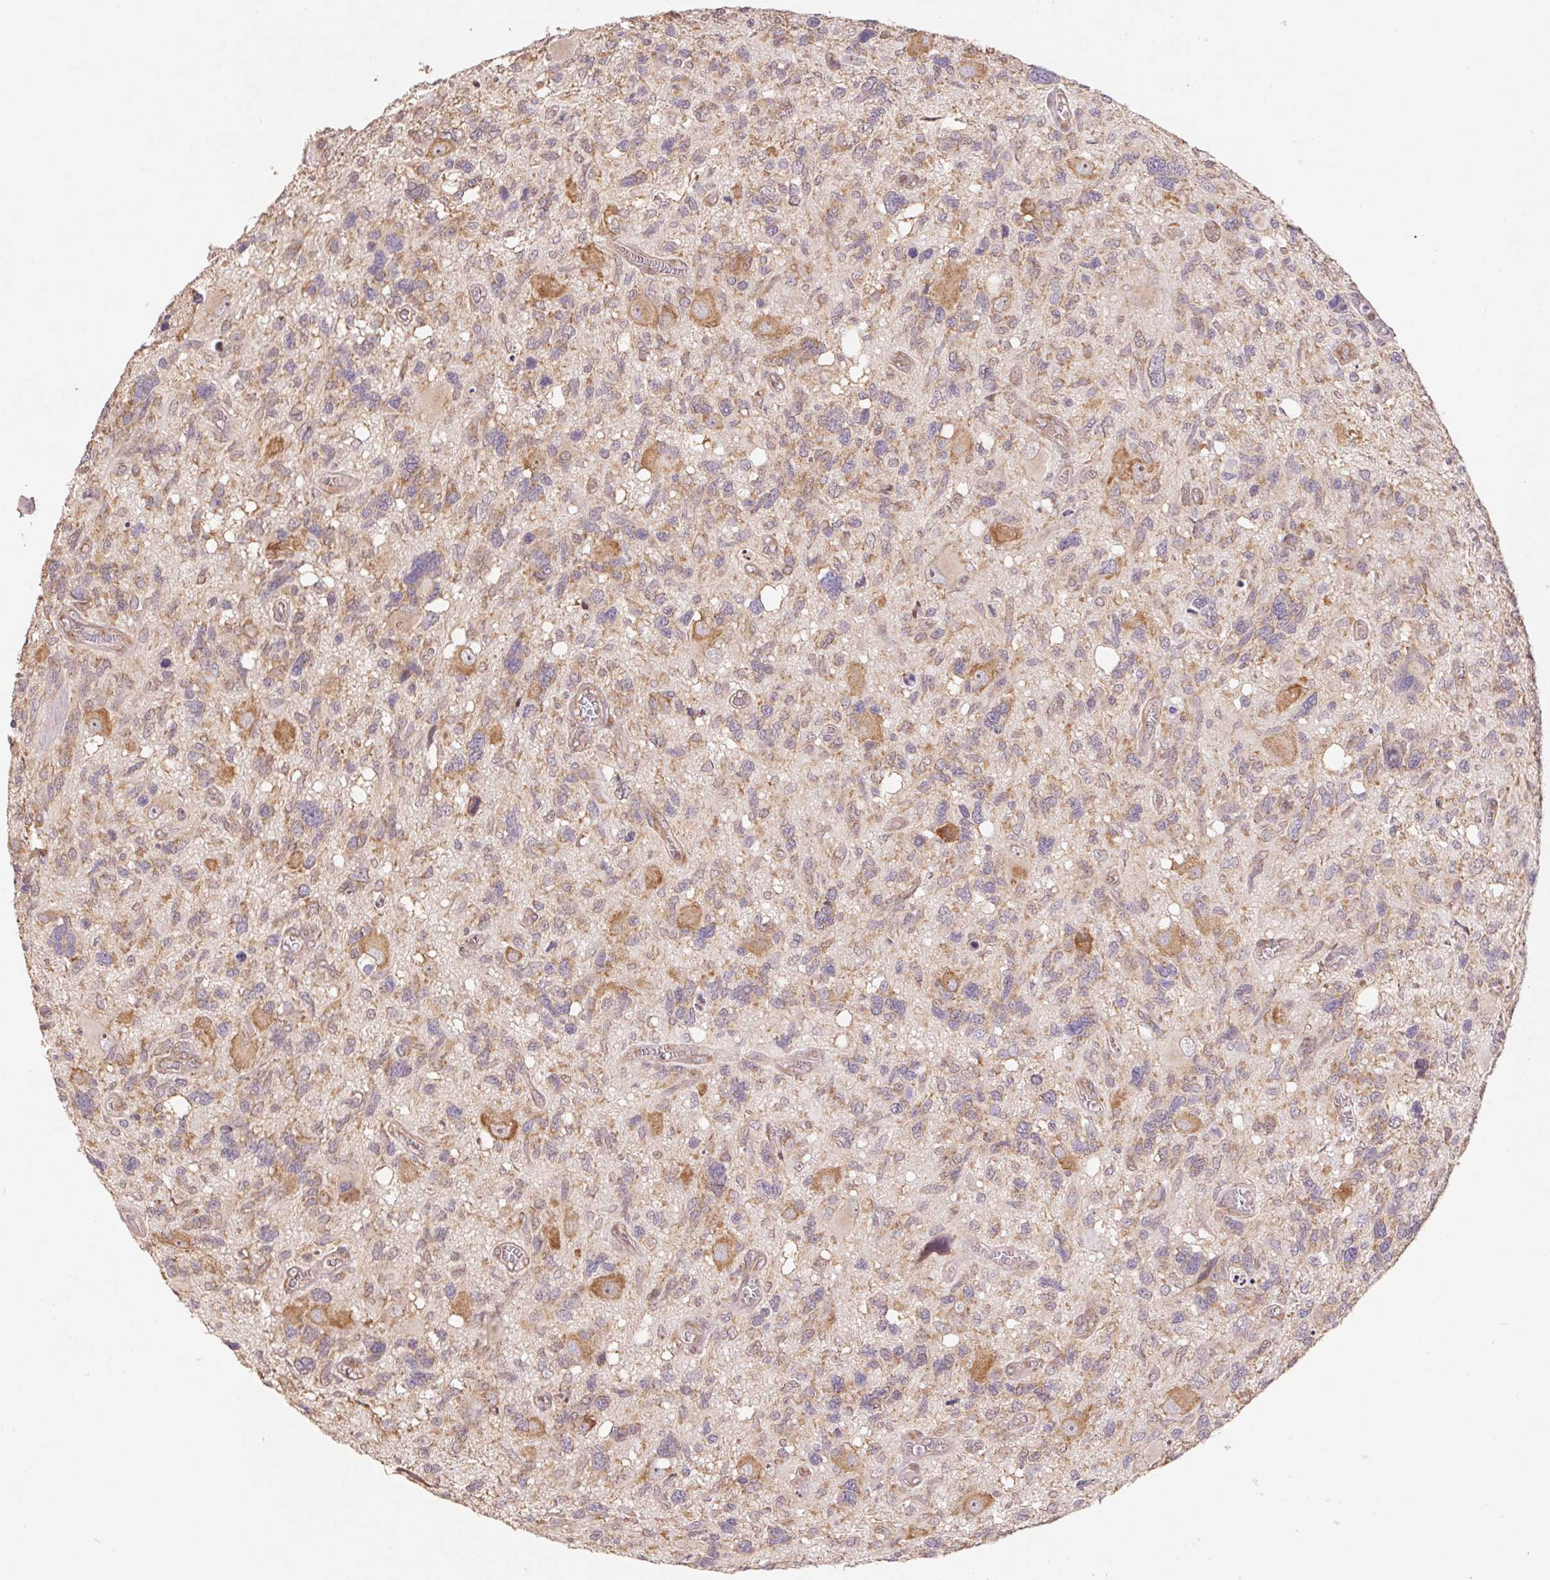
{"staining": {"intensity": "weak", "quantity": "25%-75%", "location": "cytoplasmic/membranous"}, "tissue": "glioma", "cell_type": "Tumor cells", "image_type": "cancer", "snomed": [{"axis": "morphology", "description": "Glioma, malignant, High grade"}, {"axis": "topography", "description": "Brain"}], "caption": "Immunohistochemical staining of glioma displays weak cytoplasmic/membranous protein expression in about 25%-75% of tumor cells.", "gene": "RPL27A", "patient": {"sex": "male", "age": 49}}